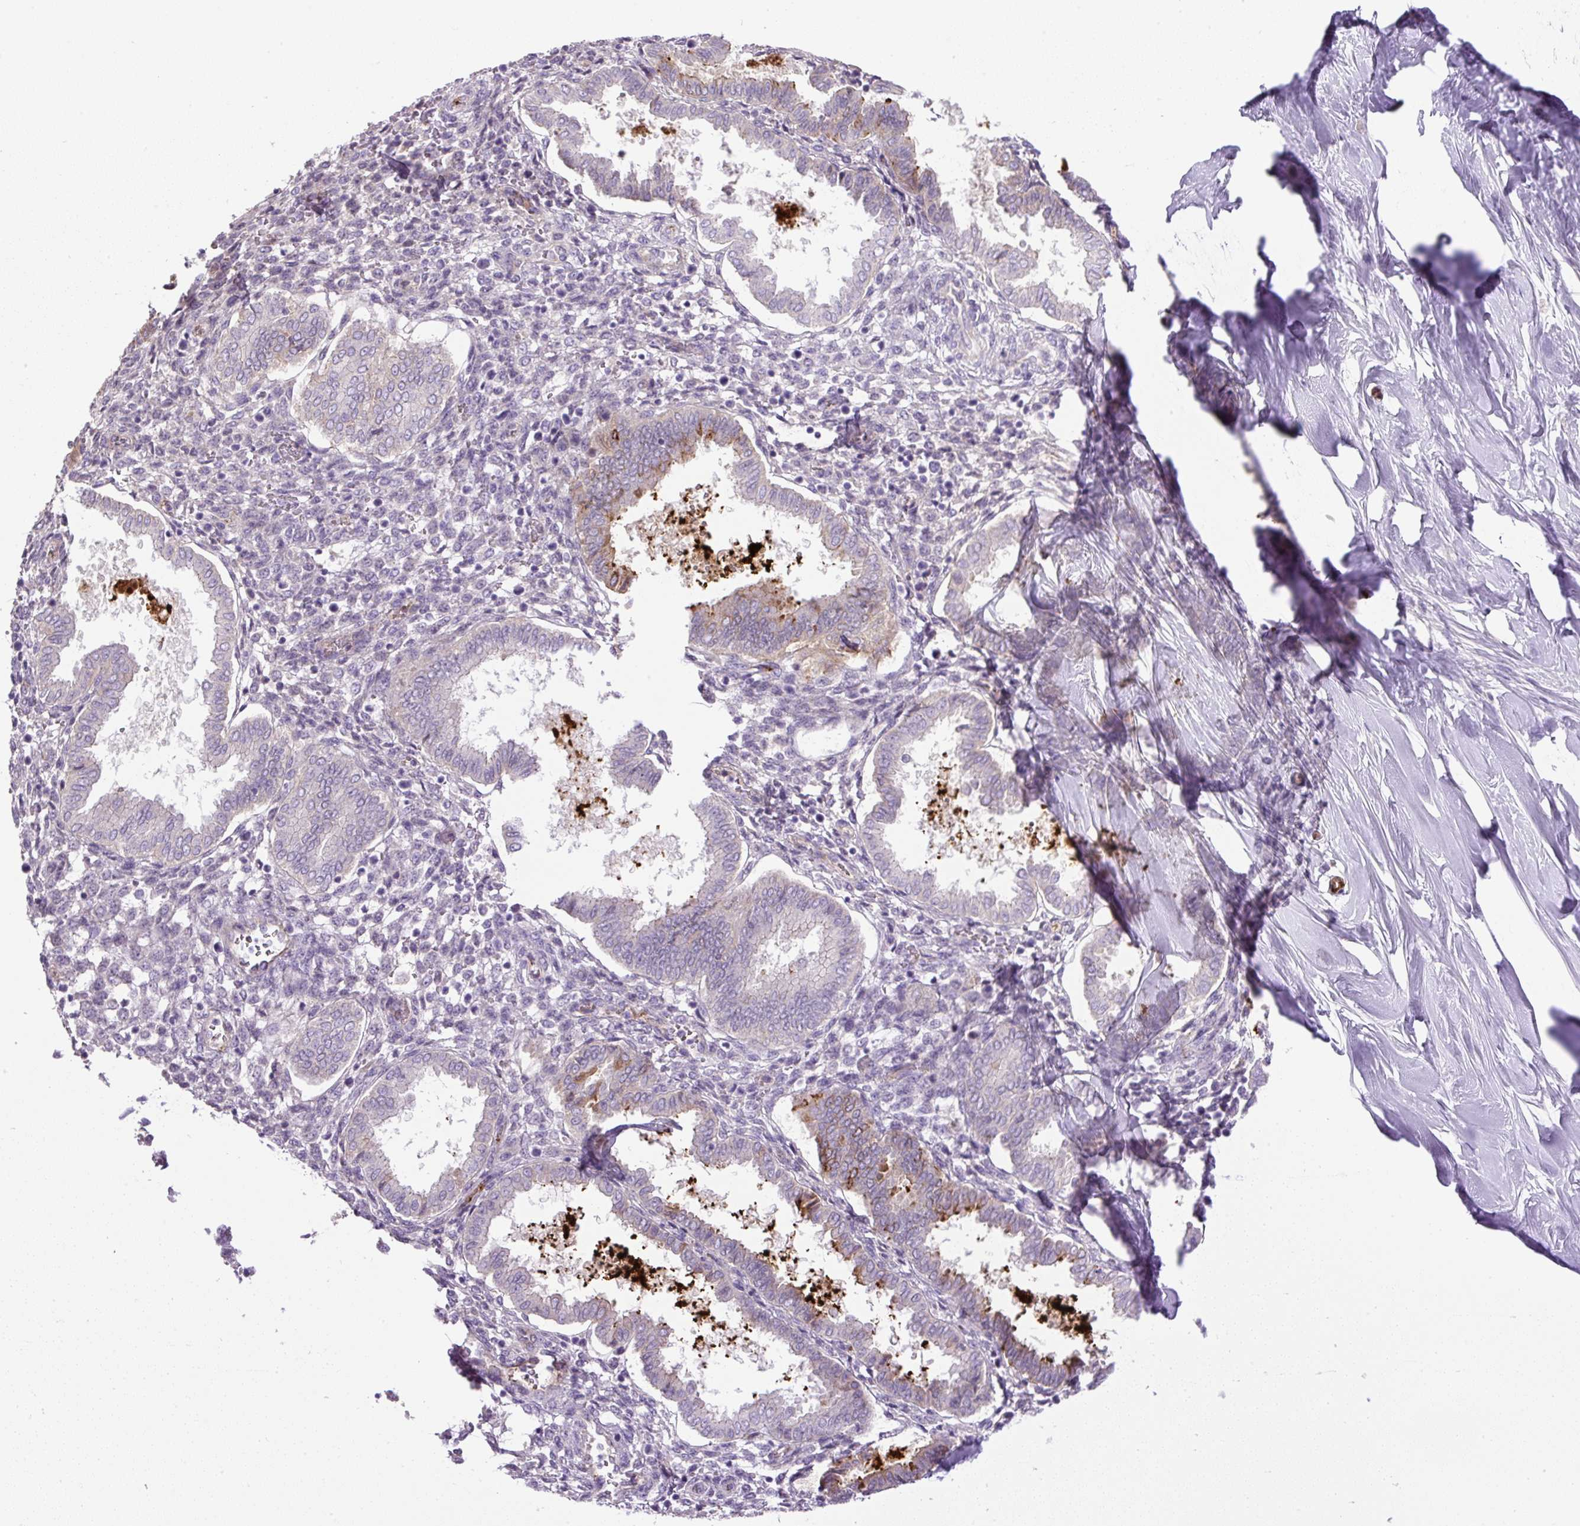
{"staining": {"intensity": "negative", "quantity": "none", "location": "none"}, "tissue": "endometrium", "cell_type": "Cells in endometrial stroma", "image_type": "normal", "snomed": [{"axis": "morphology", "description": "Normal tissue, NOS"}, {"axis": "topography", "description": "Endometrium"}], "caption": "A high-resolution micrograph shows IHC staining of benign endometrium, which shows no significant staining in cells in endometrial stroma. (DAB immunohistochemistry (IHC) with hematoxylin counter stain).", "gene": "LEFTY1", "patient": {"sex": "female", "age": 24}}